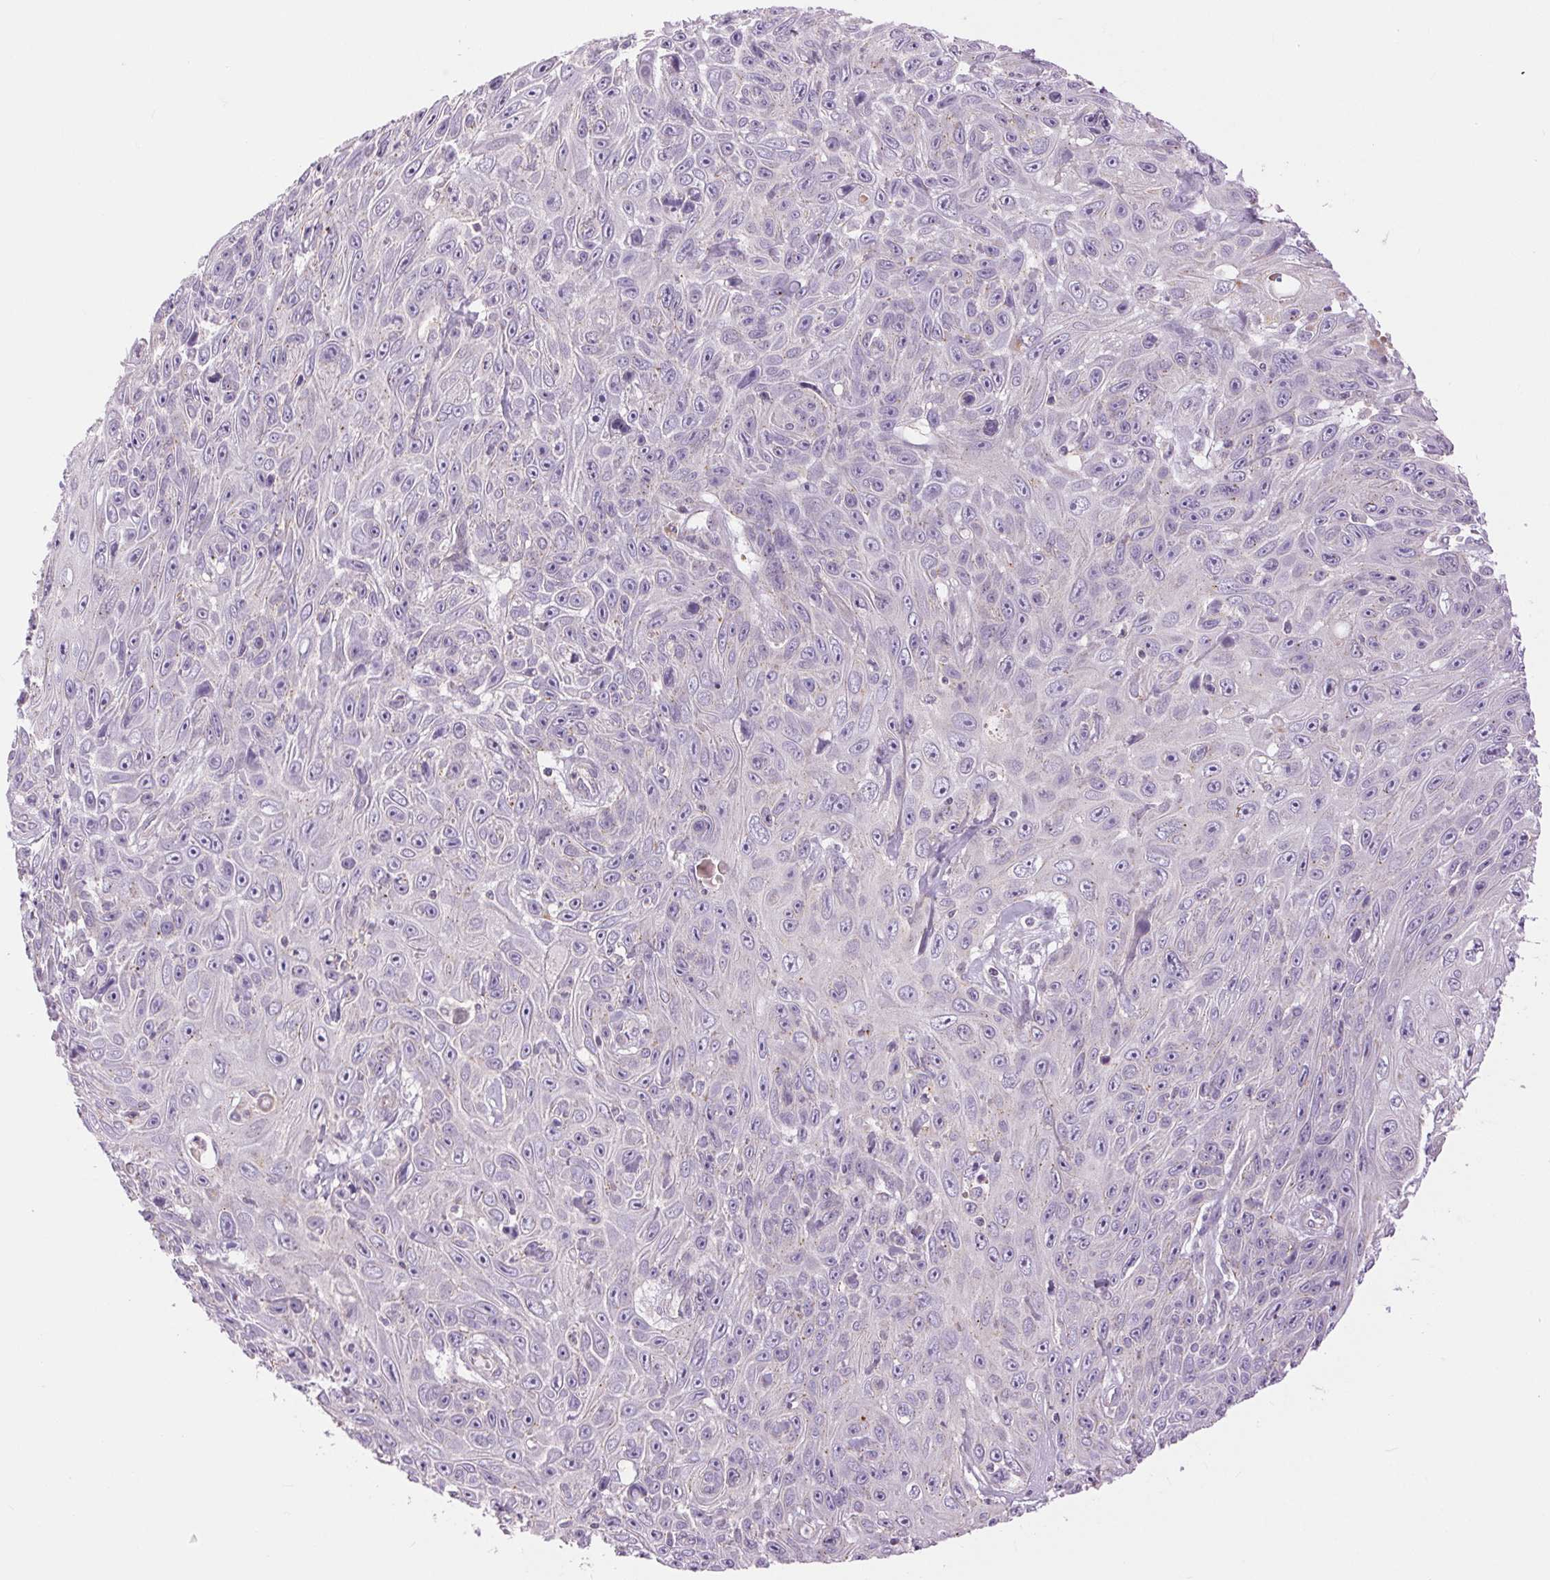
{"staining": {"intensity": "negative", "quantity": "none", "location": "none"}, "tissue": "skin cancer", "cell_type": "Tumor cells", "image_type": "cancer", "snomed": [{"axis": "morphology", "description": "Squamous cell carcinoma, NOS"}, {"axis": "topography", "description": "Skin"}], "caption": "The image shows no staining of tumor cells in skin cancer (squamous cell carcinoma). (DAB (3,3'-diaminobenzidine) immunohistochemistry visualized using brightfield microscopy, high magnification).", "gene": "CTNNA3", "patient": {"sex": "male", "age": 82}}